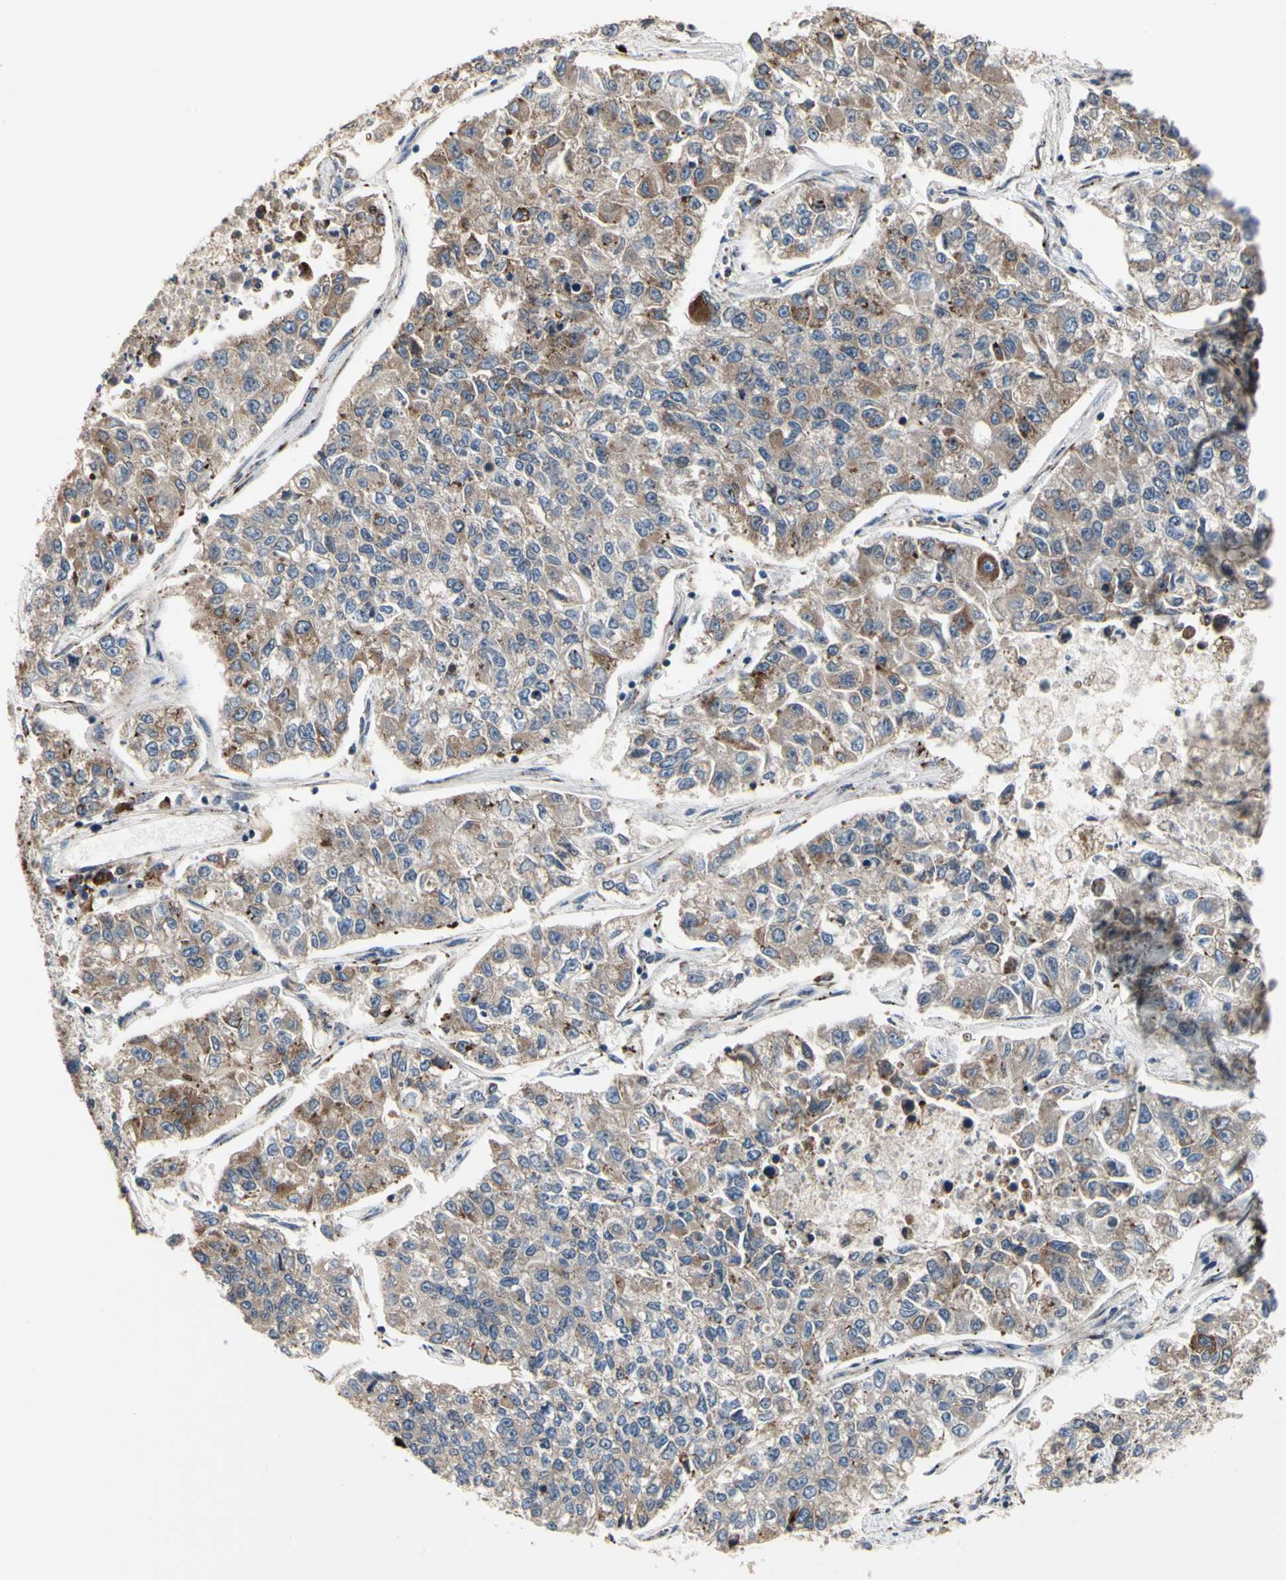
{"staining": {"intensity": "weak", "quantity": ">75%", "location": "cytoplasmic/membranous"}, "tissue": "lung cancer", "cell_type": "Tumor cells", "image_type": "cancer", "snomed": [{"axis": "morphology", "description": "Adenocarcinoma, NOS"}, {"axis": "topography", "description": "Lung"}], "caption": "Brown immunohistochemical staining in lung cancer (adenocarcinoma) demonstrates weak cytoplasmic/membranous positivity in about >75% of tumor cells.", "gene": "MMEL1", "patient": {"sex": "male", "age": 49}}